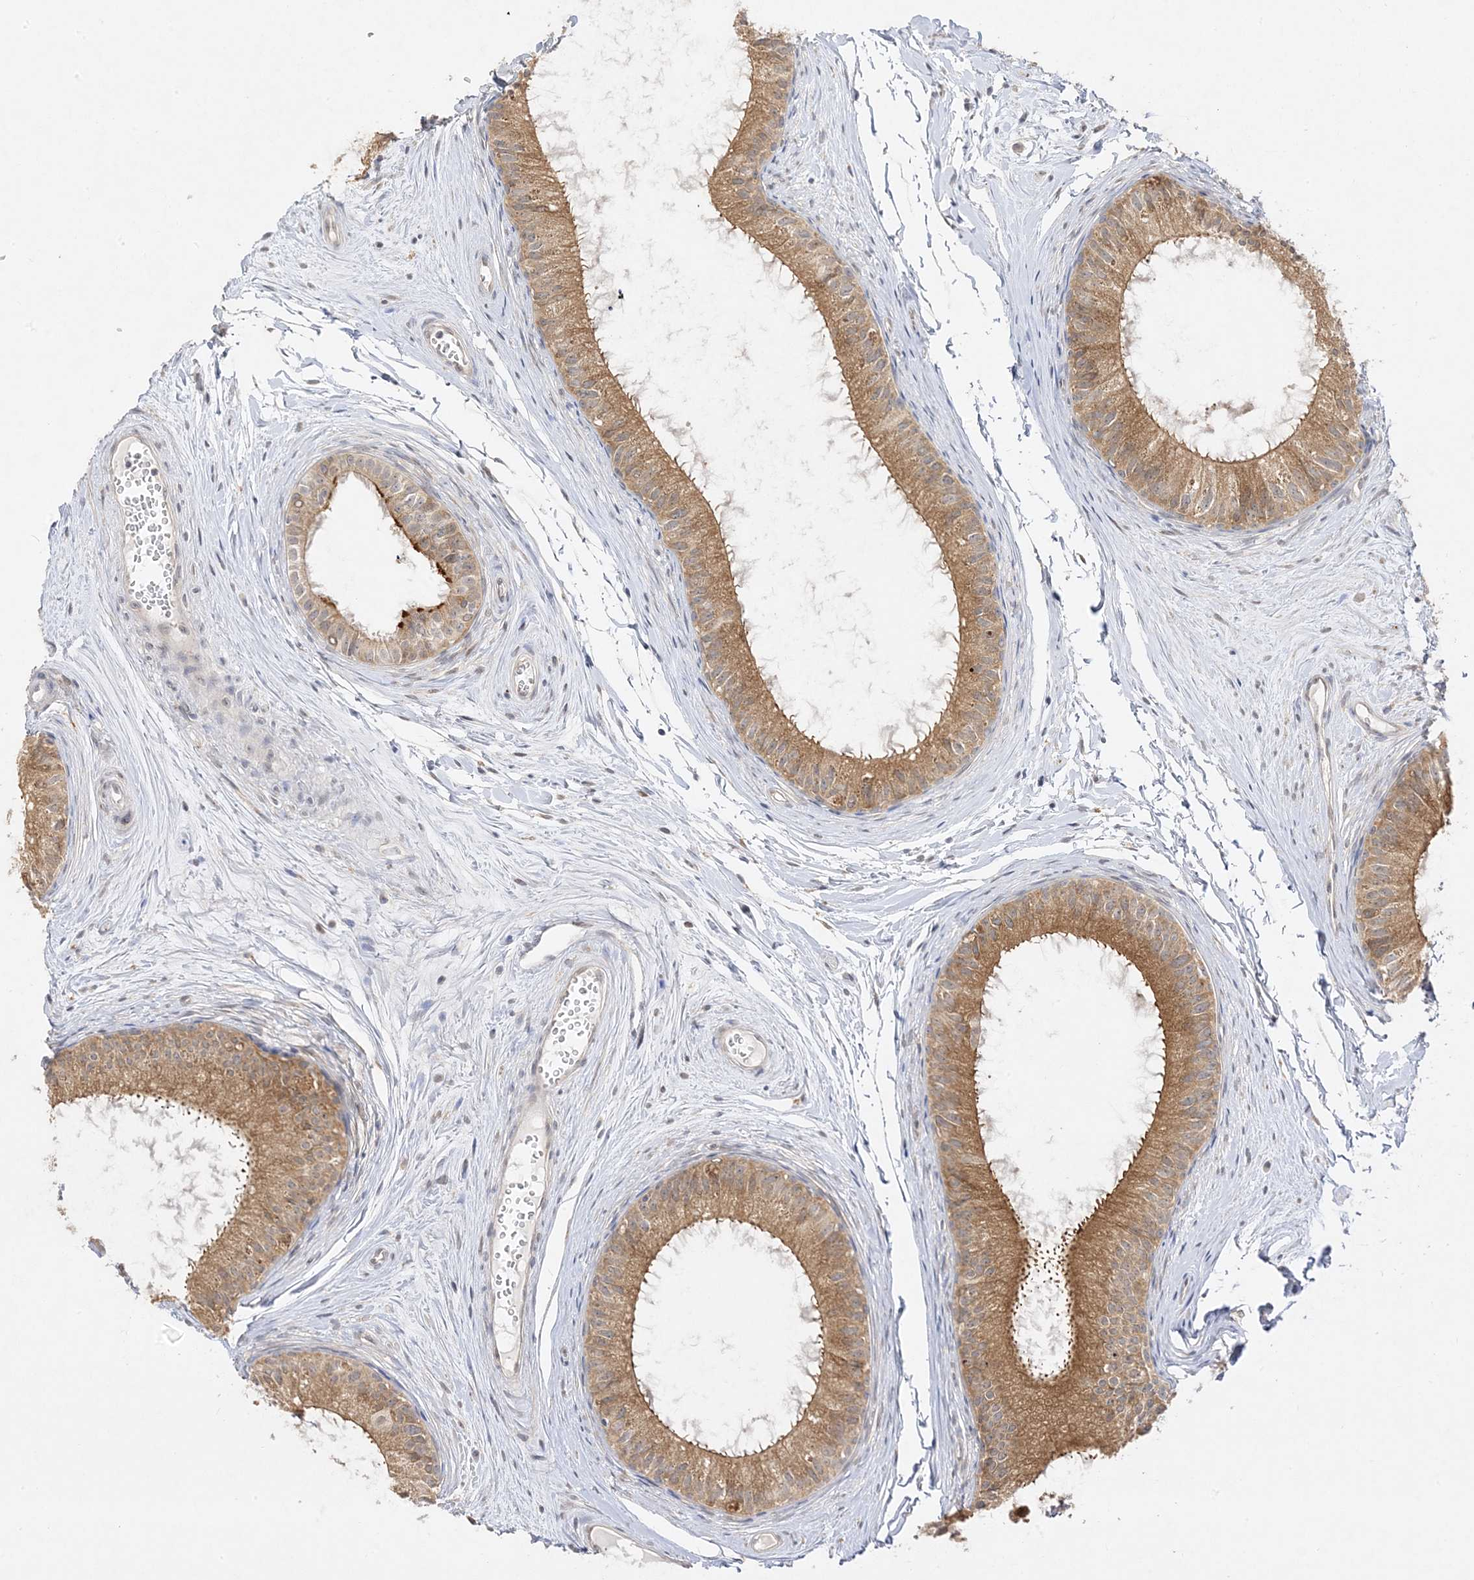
{"staining": {"intensity": "strong", "quantity": ">75%", "location": "cytoplasmic/membranous"}, "tissue": "epididymis", "cell_type": "Glandular cells", "image_type": "normal", "snomed": [{"axis": "morphology", "description": "Normal tissue, NOS"}, {"axis": "topography", "description": "Epididymis"}], "caption": "This is an image of immunohistochemistry staining of benign epididymis, which shows strong positivity in the cytoplasmic/membranous of glandular cells.", "gene": "C2CD2", "patient": {"sex": "male", "age": 34}}